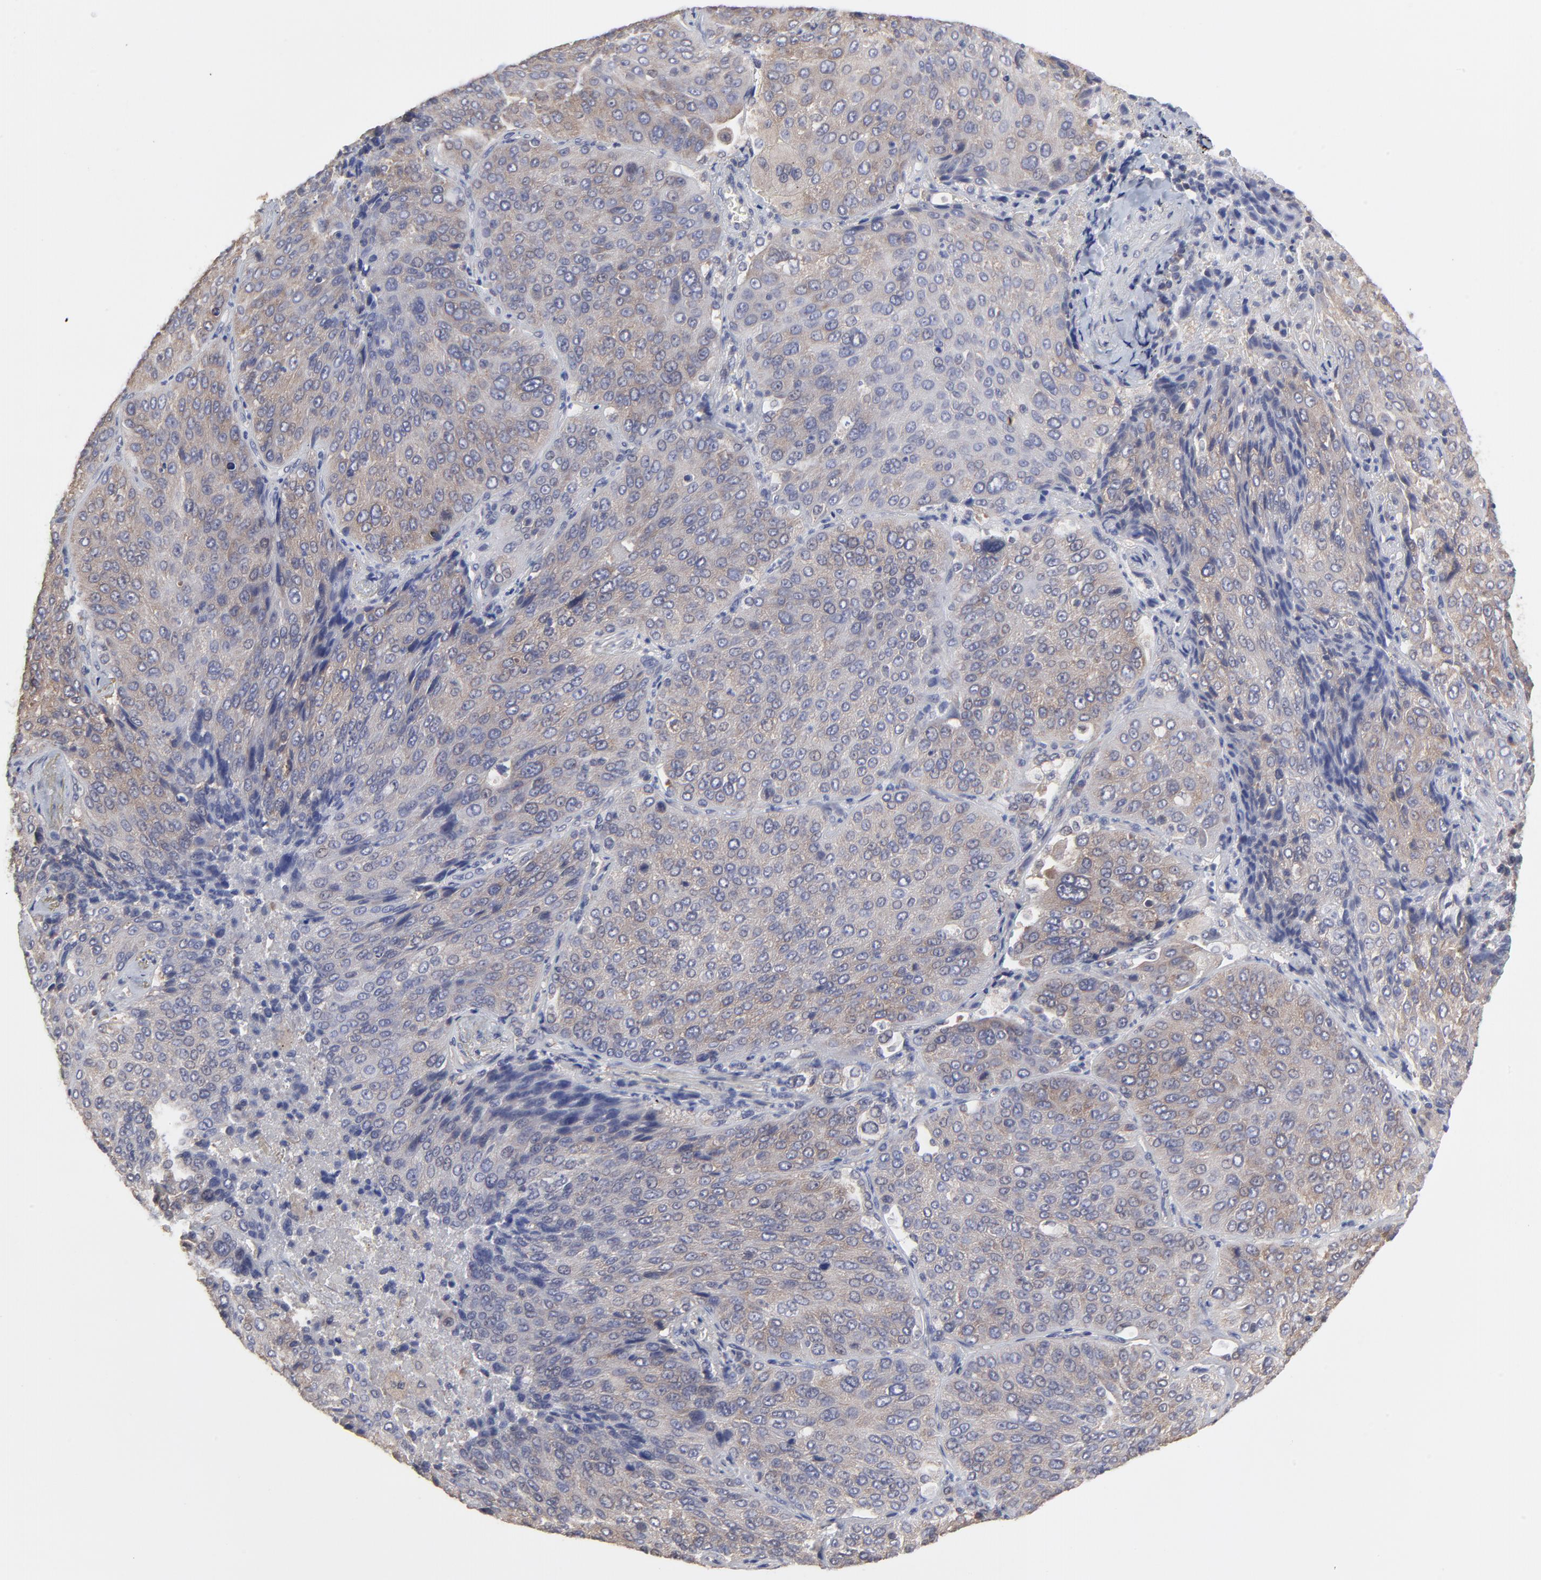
{"staining": {"intensity": "weak", "quantity": "25%-75%", "location": "cytoplasmic/membranous"}, "tissue": "lung cancer", "cell_type": "Tumor cells", "image_type": "cancer", "snomed": [{"axis": "morphology", "description": "Squamous cell carcinoma, NOS"}, {"axis": "topography", "description": "Lung"}], "caption": "Immunohistochemical staining of human lung cancer (squamous cell carcinoma) exhibits weak cytoplasmic/membranous protein staining in about 25%-75% of tumor cells.", "gene": "CCT2", "patient": {"sex": "male", "age": 54}}